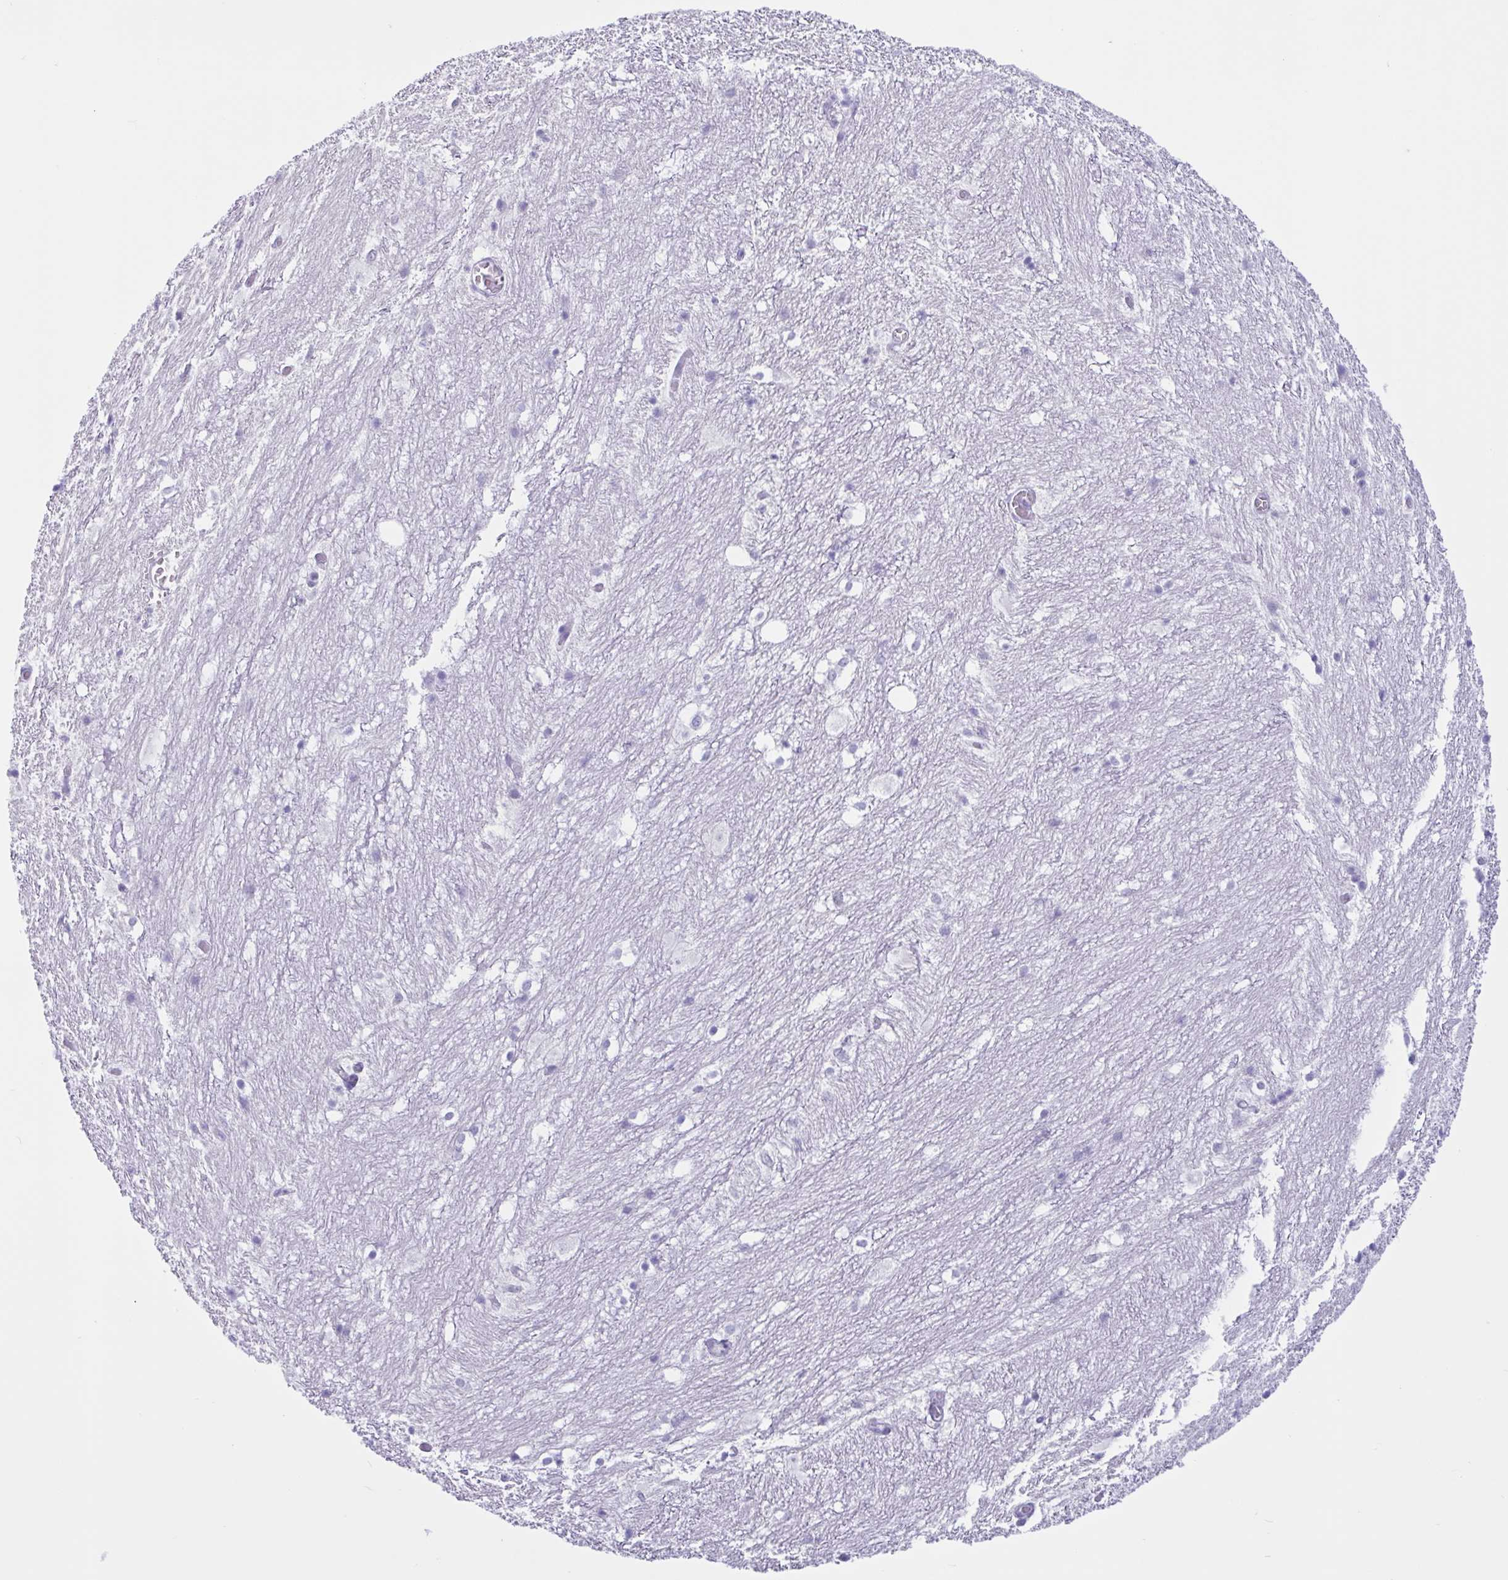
{"staining": {"intensity": "negative", "quantity": "none", "location": "none"}, "tissue": "hippocampus", "cell_type": "Glial cells", "image_type": "normal", "snomed": [{"axis": "morphology", "description": "Normal tissue, NOS"}, {"axis": "topography", "description": "Hippocampus"}], "caption": "The photomicrograph exhibits no staining of glial cells in benign hippocampus. (Immunohistochemistry (ihc), brightfield microscopy, high magnification).", "gene": "XCL1", "patient": {"sex": "female", "age": 52}}